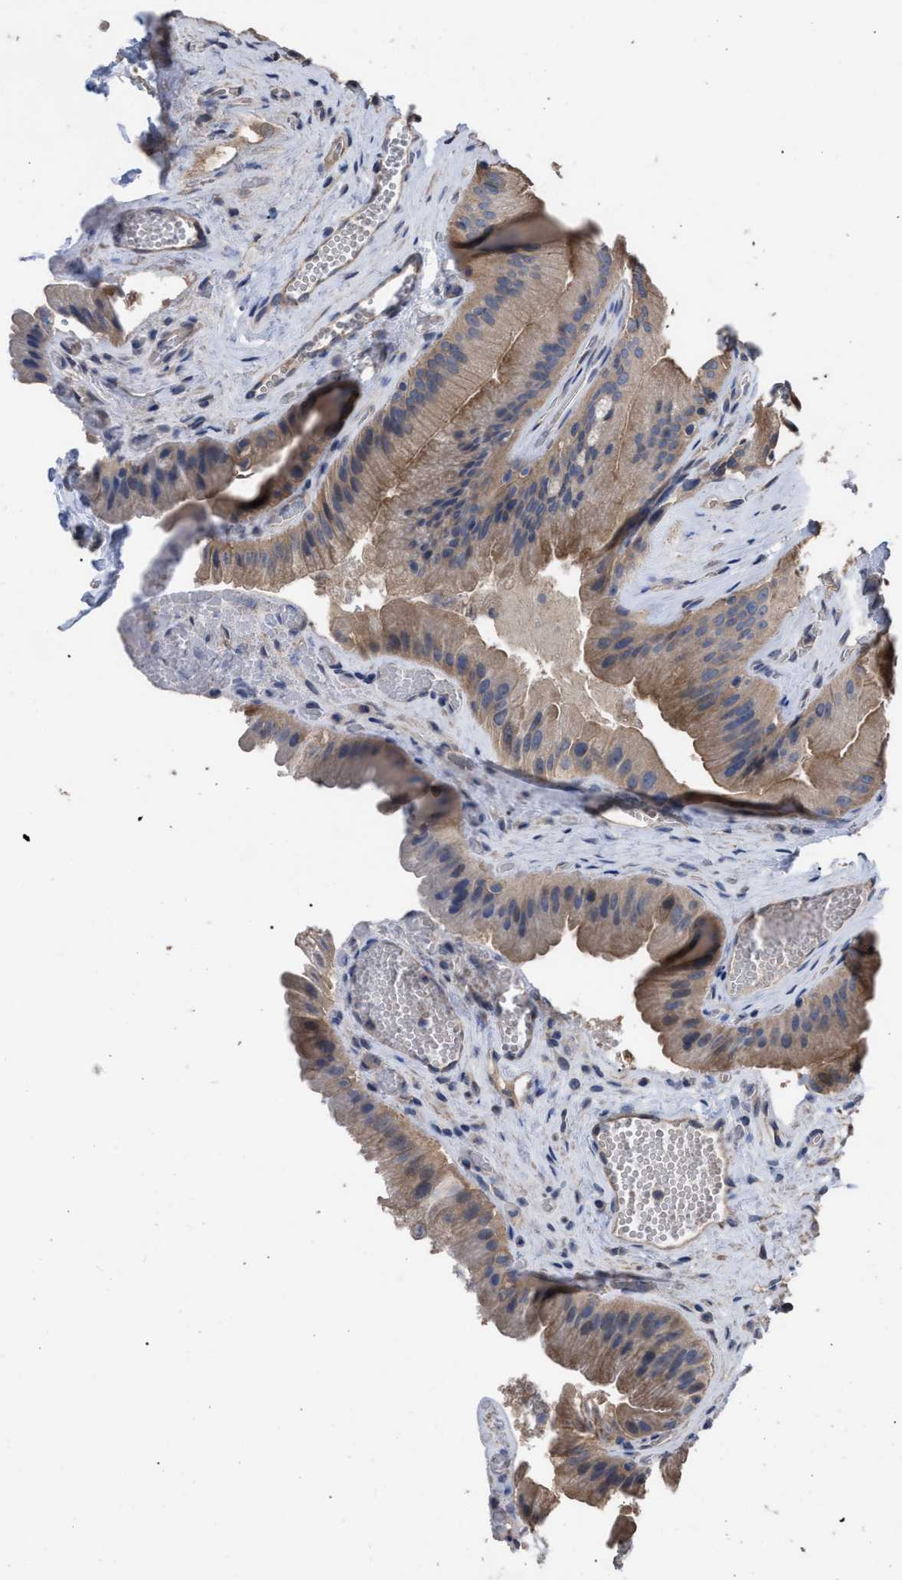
{"staining": {"intensity": "moderate", "quantity": ">75%", "location": "cytoplasmic/membranous"}, "tissue": "gallbladder", "cell_type": "Glandular cells", "image_type": "normal", "snomed": [{"axis": "morphology", "description": "Normal tissue, NOS"}, {"axis": "topography", "description": "Gallbladder"}], "caption": "Immunohistochemical staining of benign human gallbladder reveals medium levels of moderate cytoplasmic/membranous staining in about >75% of glandular cells.", "gene": "BTN2A1", "patient": {"sex": "male", "age": 49}}